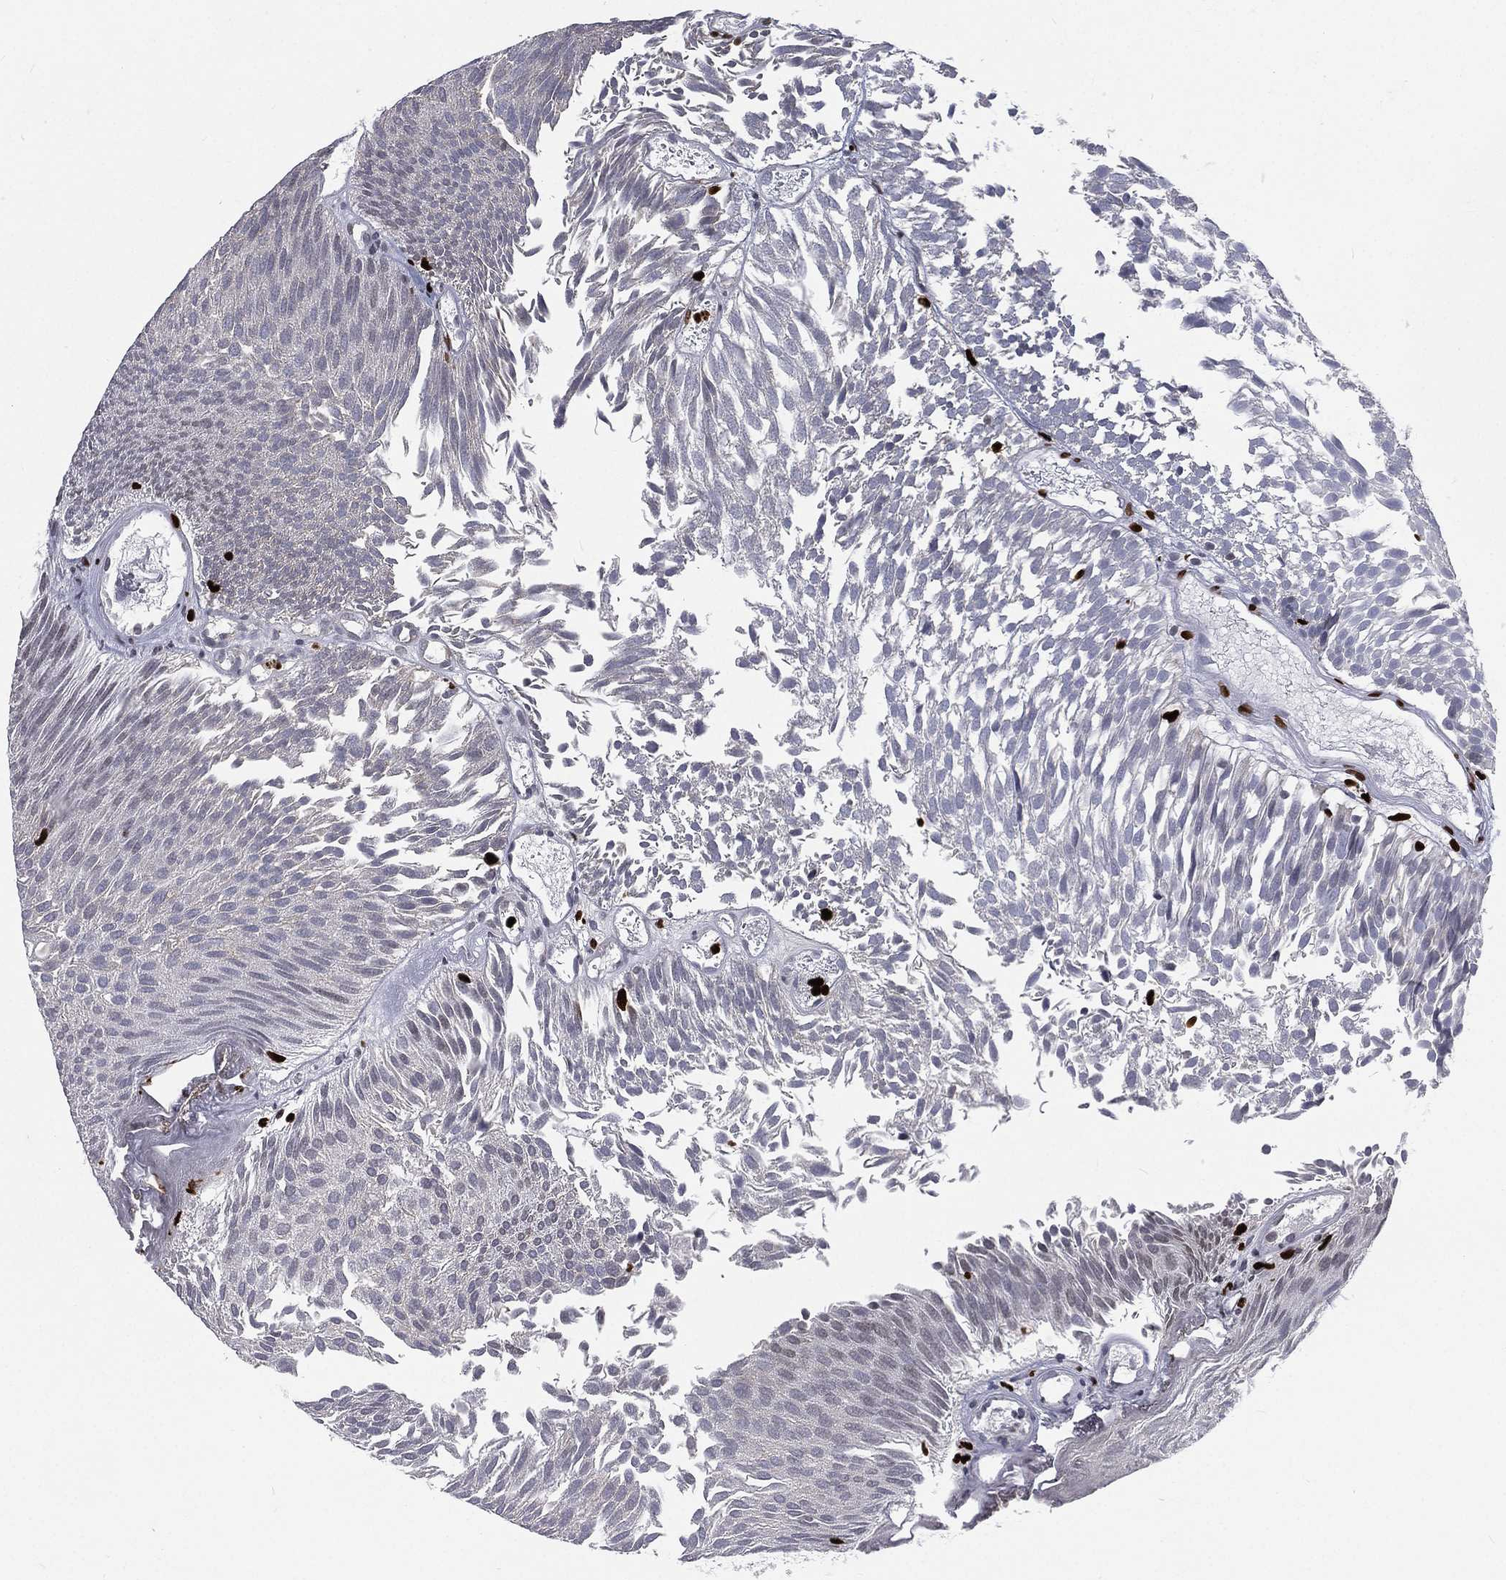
{"staining": {"intensity": "negative", "quantity": "none", "location": "none"}, "tissue": "urothelial cancer", "cell_type": "Tumor cells", "image_type": "cancer", "snomed": [{"axis": "morphology", "description": "Urothelial carcinoma, Low grade"}, {"axis": "topography", "description": "Urinary bladder"}], "caption": "The immunohistochemistry image has no significant expression in tumor cells of urothelial cancer tissue. Nuclei are stained in blue.", "gene": "MNDA", "patient": {"sex": "male", "age": 52}}